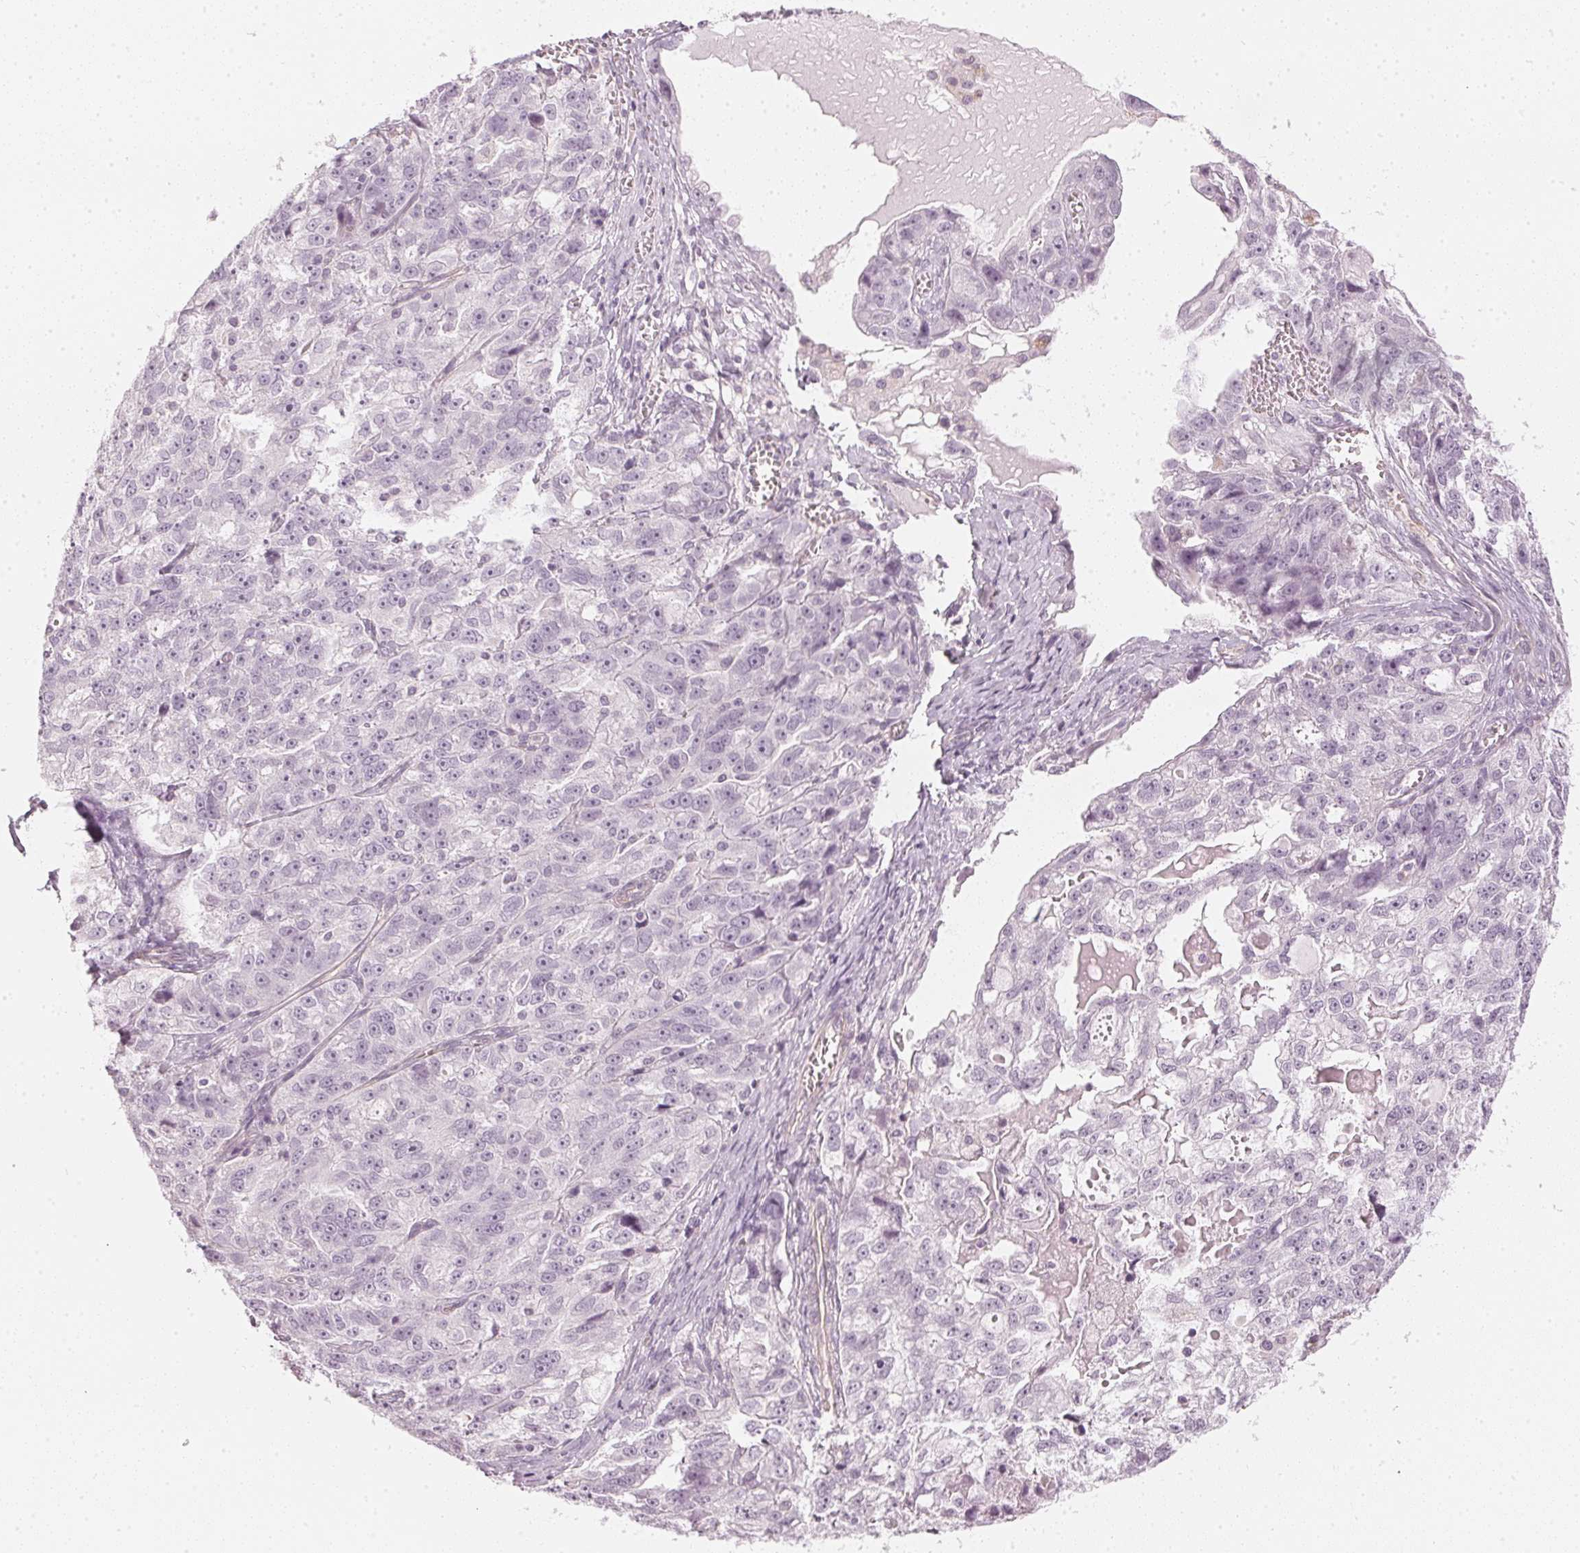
{"staining": {"intensity": "negative", "quantity": "none", "location": "none"}, "tissue": "ovarian cancer", "cell_type": "Tumor cells", "image_type": "cancer", "snomed": [{"axis": "morphology", "description": "Cystadenocarcinoma, serous, NOS"}, {"axis": "topography", "description": "Ovary"}], "caption": "Immunohistochemical staining of ovarian cancer (serous cystadenocarcinoma) shows no significant expression in tumor cells.", "gene": "APLP1", "patient": {"sex": "female", "age": 51}}